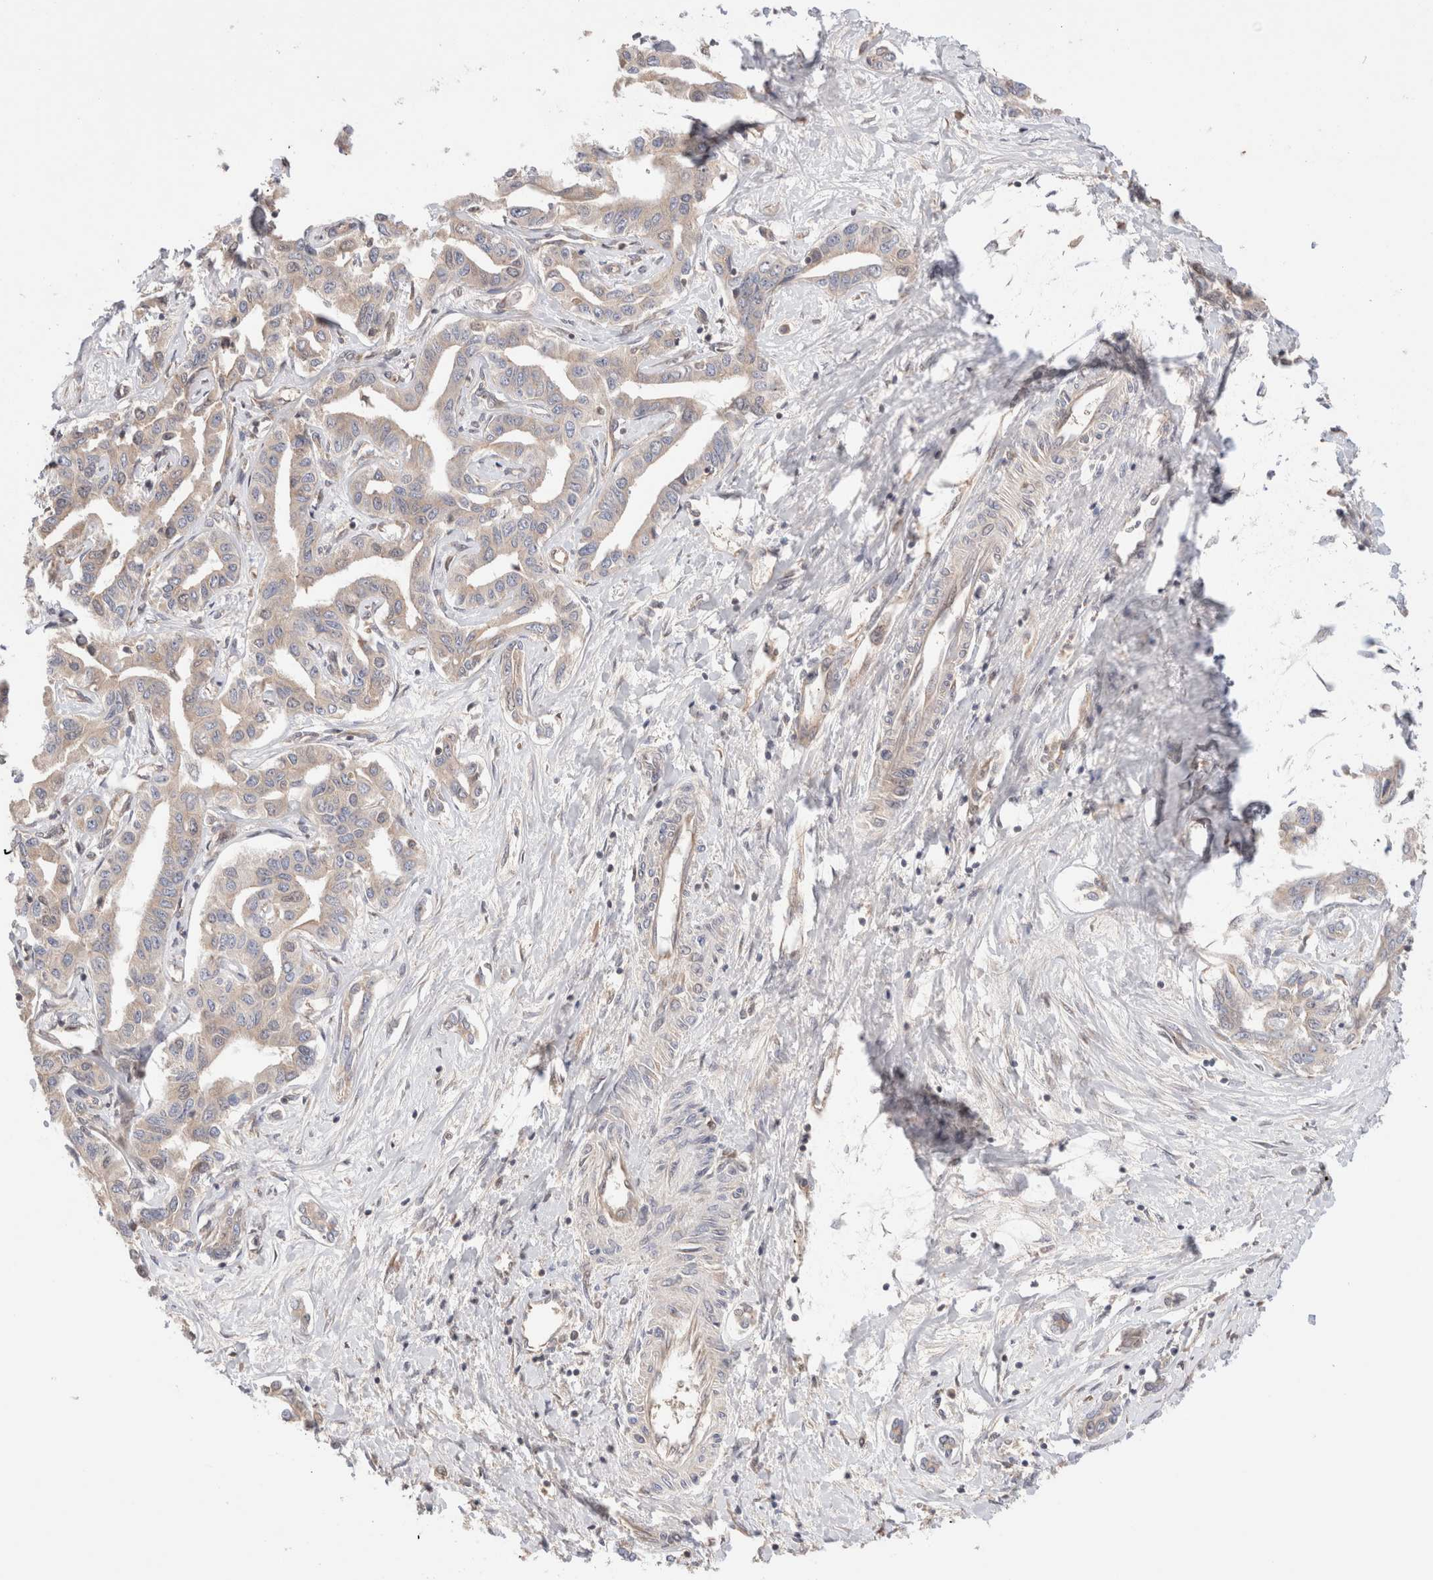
{"staining": {"intensity": "negative", "quantity": "none", "location": "none"}, "tissue": "liver cancer", "cell_type": "Tumor cells", "image_type": "cancer", "snomed": [{"axis": "morphology", "description": "Cholangiocarcinoma"}, {"axis": "topography", "description": "Liver"}], "caption": "A high-resolution photomicrograph shows immunohistochemistry (IHC) staining of liver cholangiocarcinoma, which reveals no significant staining in tumor cells.", "gene": "SIKE1", "patient": {"sex": "male", "age": 59}}